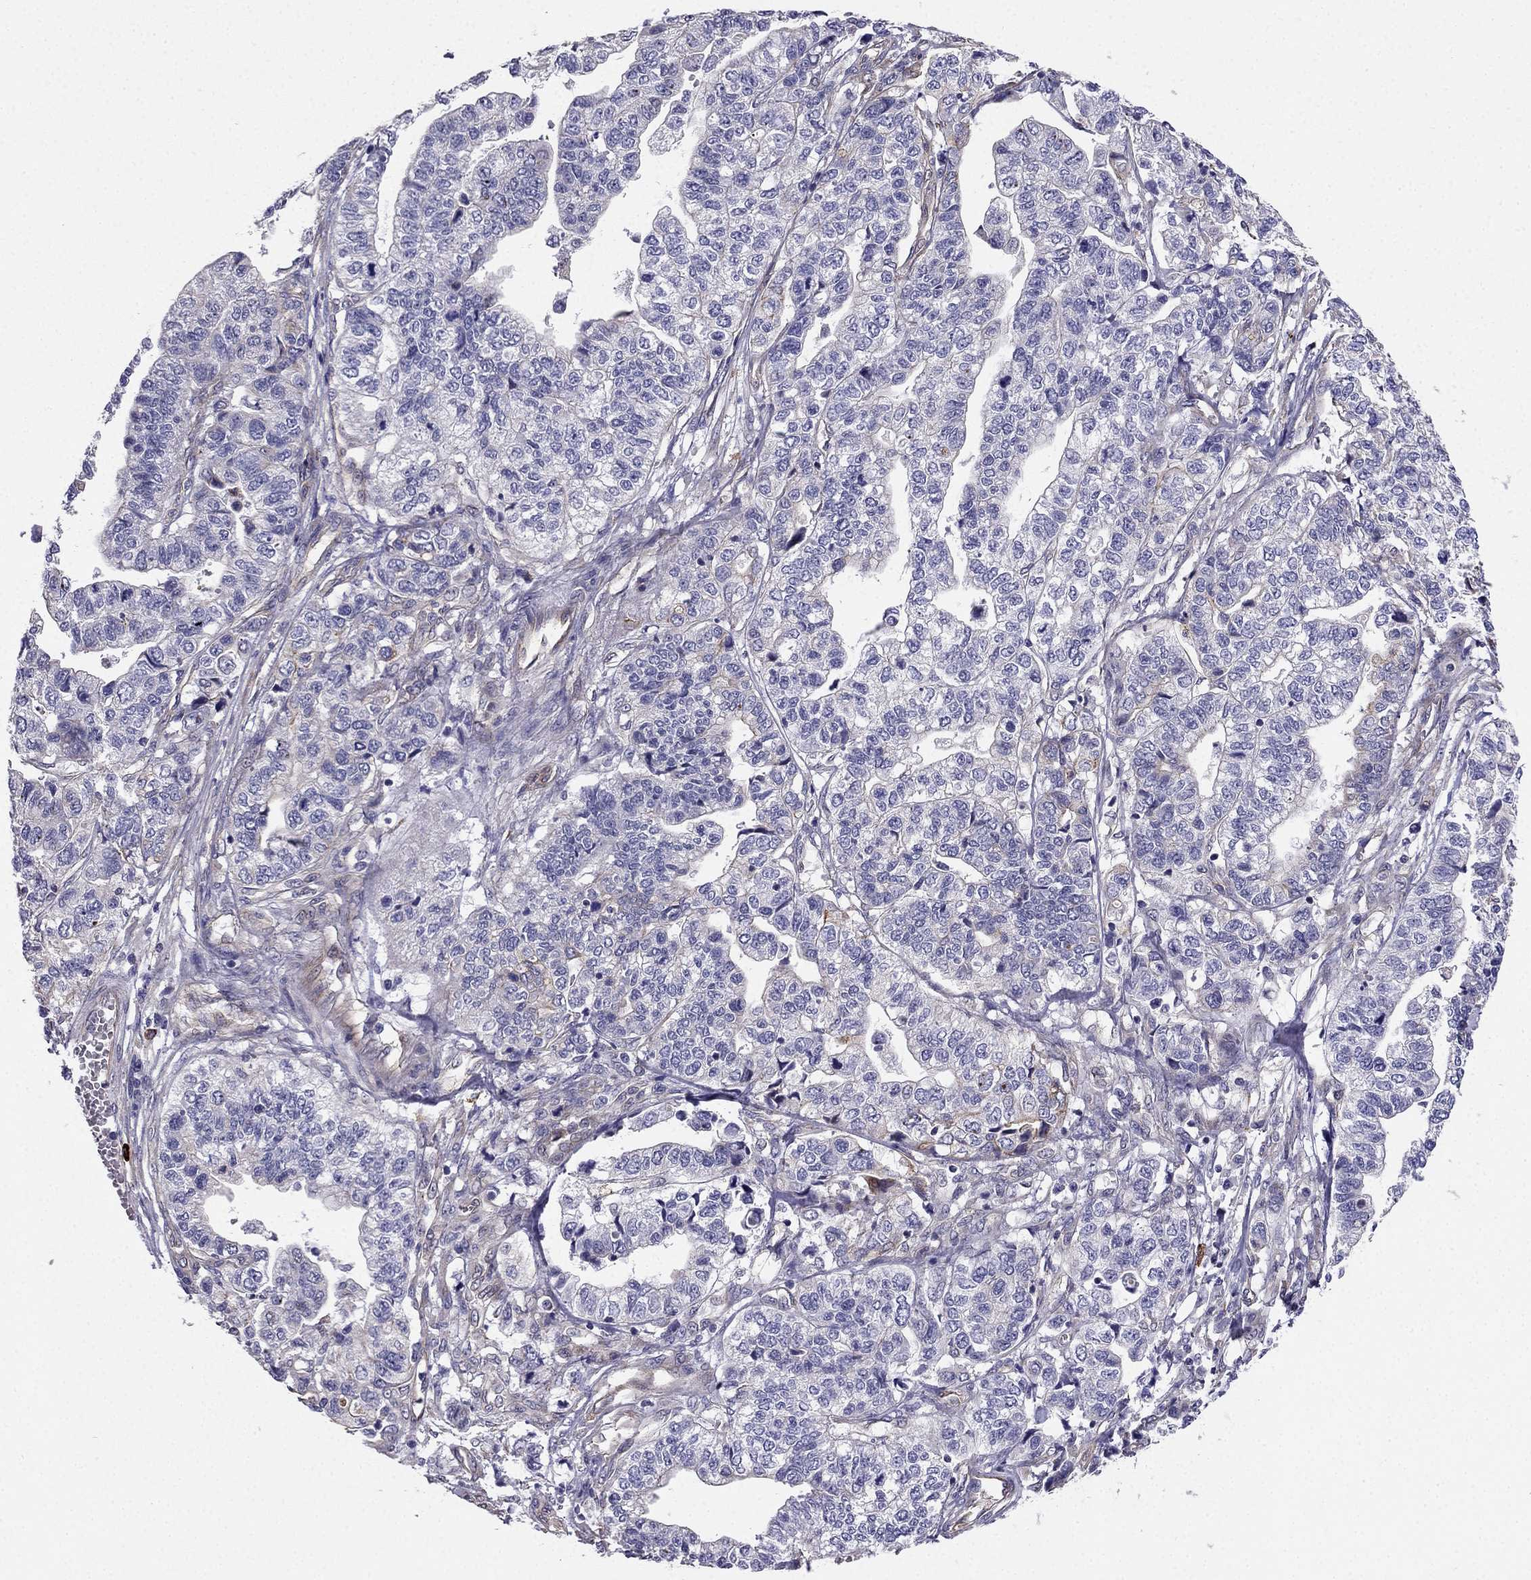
{"staining": {"intensity": "negative", "quantity": "none", "location": "none"}, "tissue": "stomach cancer", "cell_type": "Tumor cells", "image_type": "cancer", "snomed": [{"axis": "morphology", "description": "Adenocarcinoma, NOS"}, {"axis": "topography", "description": "Stomach, upper"}], "caption": "IHC of human stomach adenocarcinoma demonstrates no staining in tumor cells.", "gene": "ENOX1", "patient": {"sex": "female", "age": 67}}